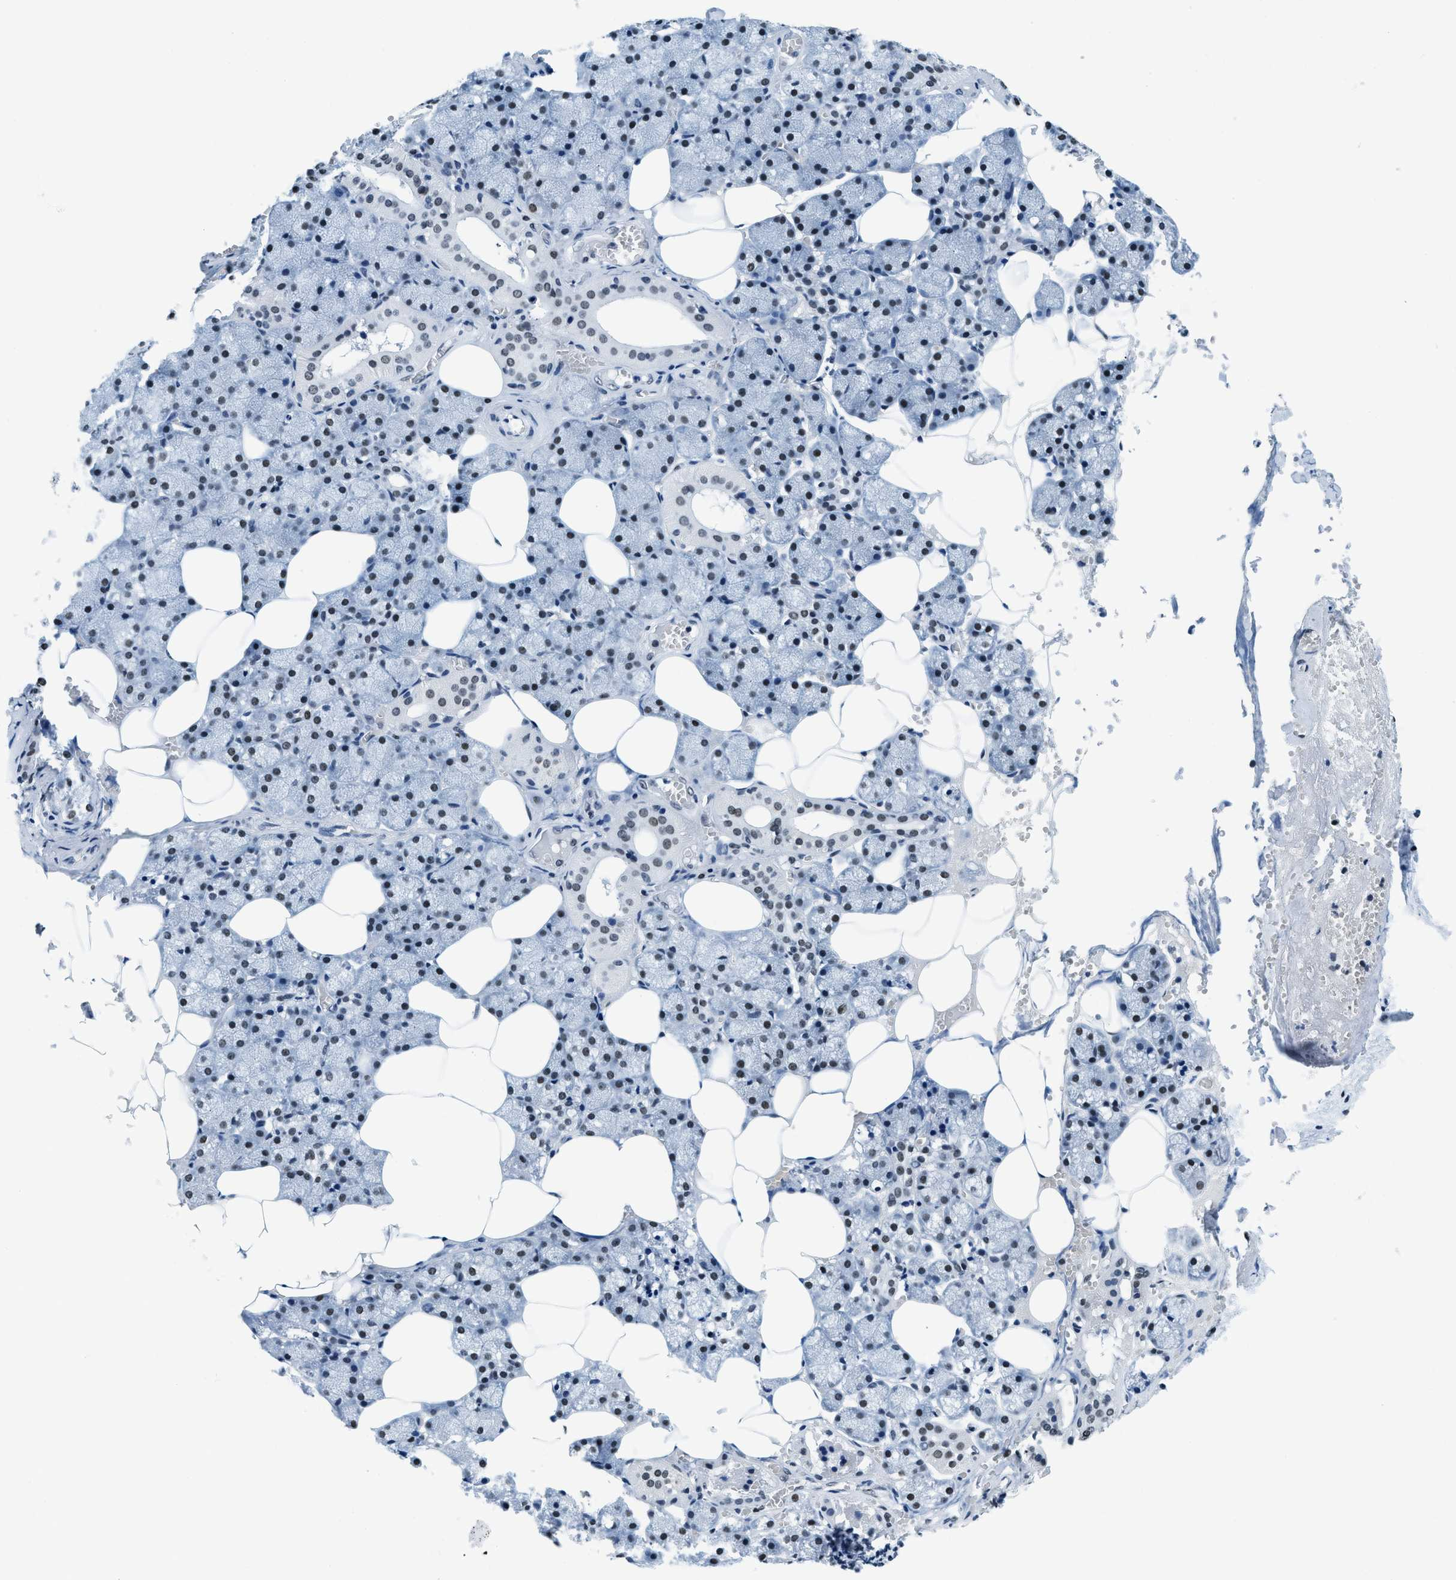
{"staining": {"intensity": "moderate", "quantity": "25%-75%", "location": "nuclear"}, "tissue": "salivary gland", "cell_type": "Glandular cells", "image_type": "normal", "snomed": [{"axis": "morphology", "description": "Normal tissue, NOS"}, {"axis": "topography", "description": "Salivary gland"}], "caption": "This photomicrograph reveals IHC staining of unremarkable human salivary gland, with medium moderate nuclear positivity in about 25%-75% of glandular cells.", "gene": "TOP1", "patient": {"sex": "male", "age": 62}}